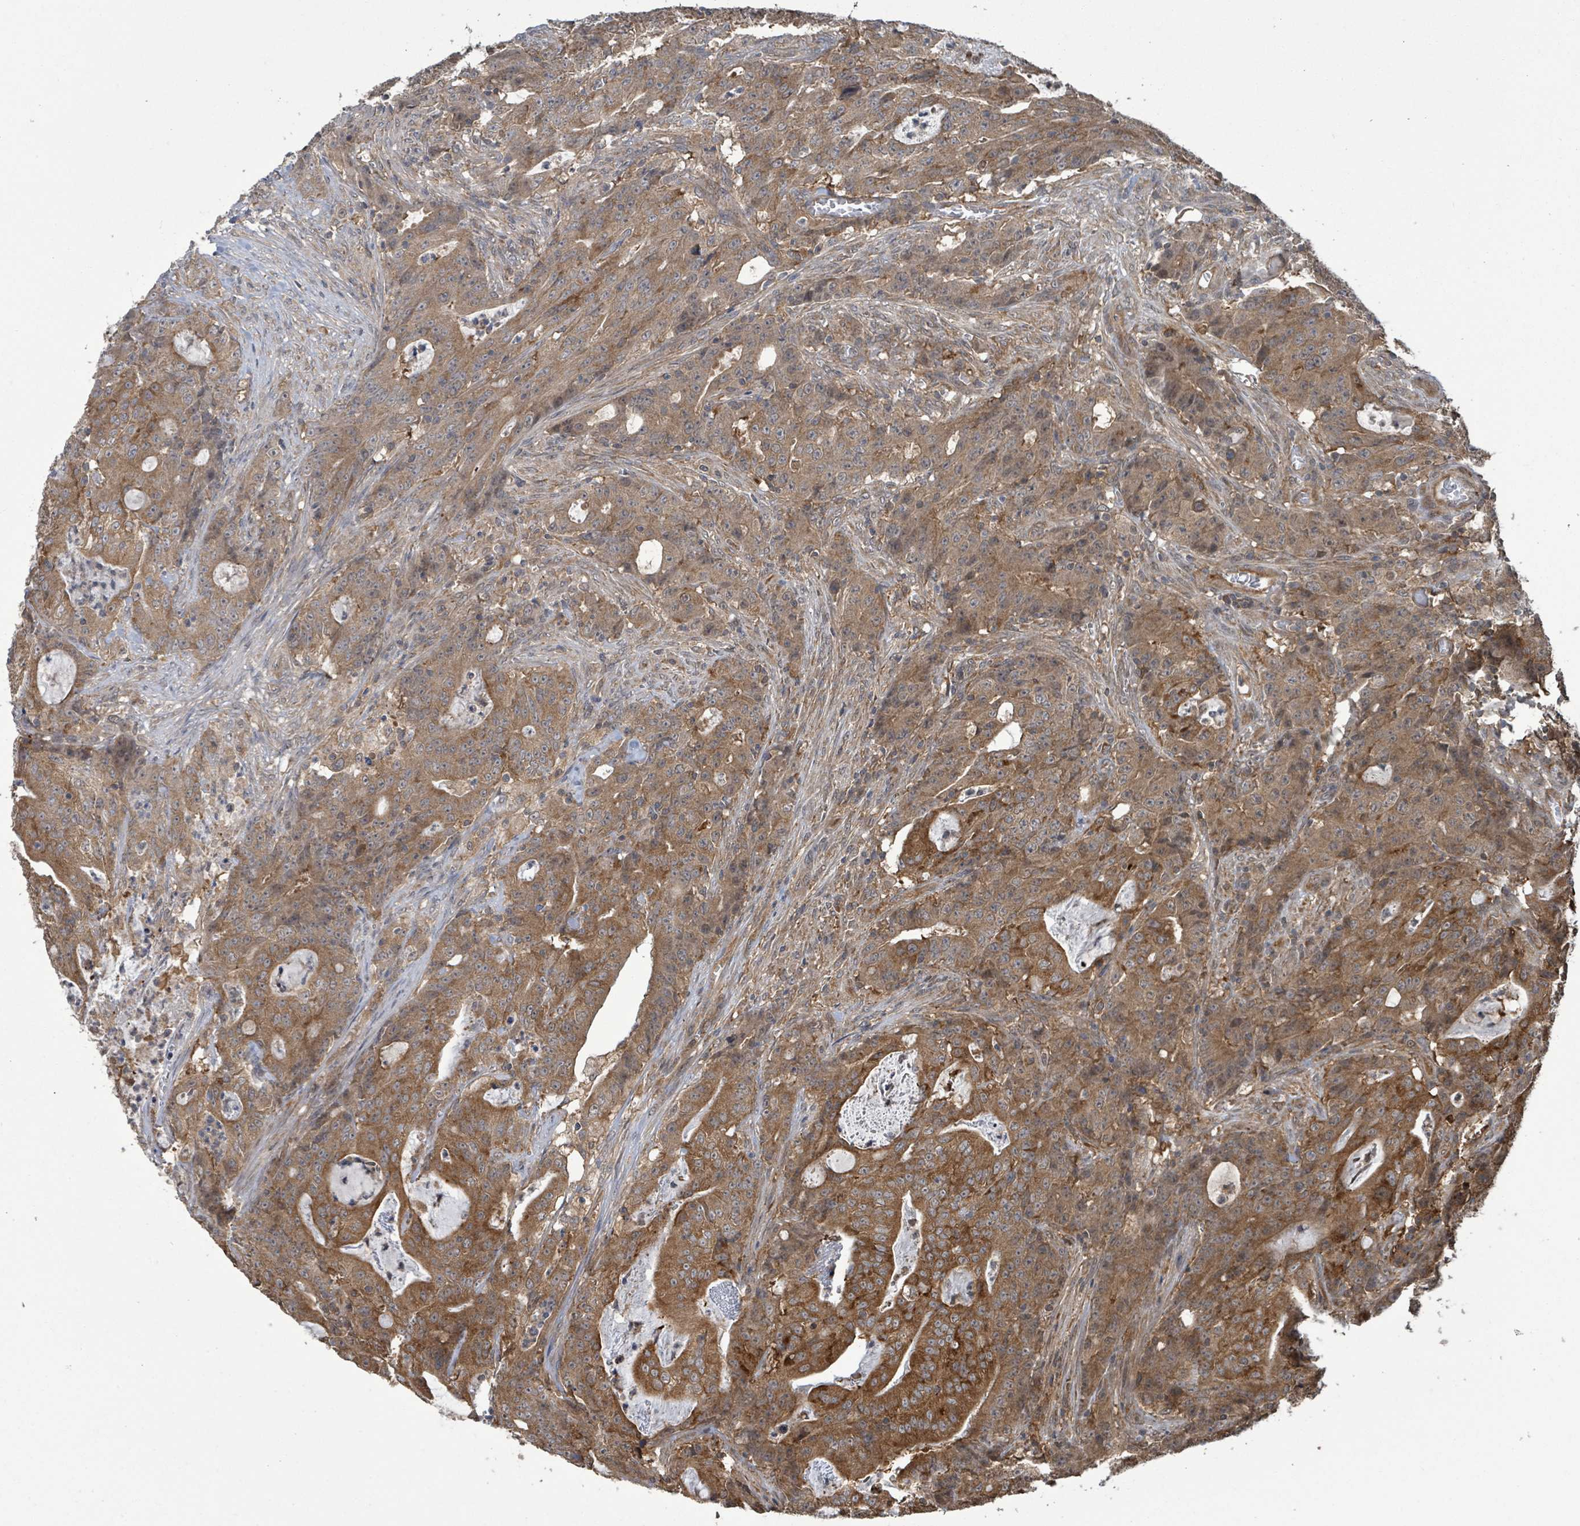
{"staining": {"intensity": "moderate", "quantity": ">75%", "location": "cytoplasmic/membranous"}, "tissue": "colorectal cancer", "cell_type": "Tumor cells", "image_type": "cancer", "snomed": [{"axis": "morphology", "description": "Adenocarcinoma, NOS"}, {"axis": "topography", "description": "Colon"}], "caption": "A medium amount of moderate cytoplasmic/membranous positivity is appreciated in about >75% of tumor cells in colorectal cancer tissue.", "gene": "KLC1", "patient": {"sex": "male", "age": 83}}